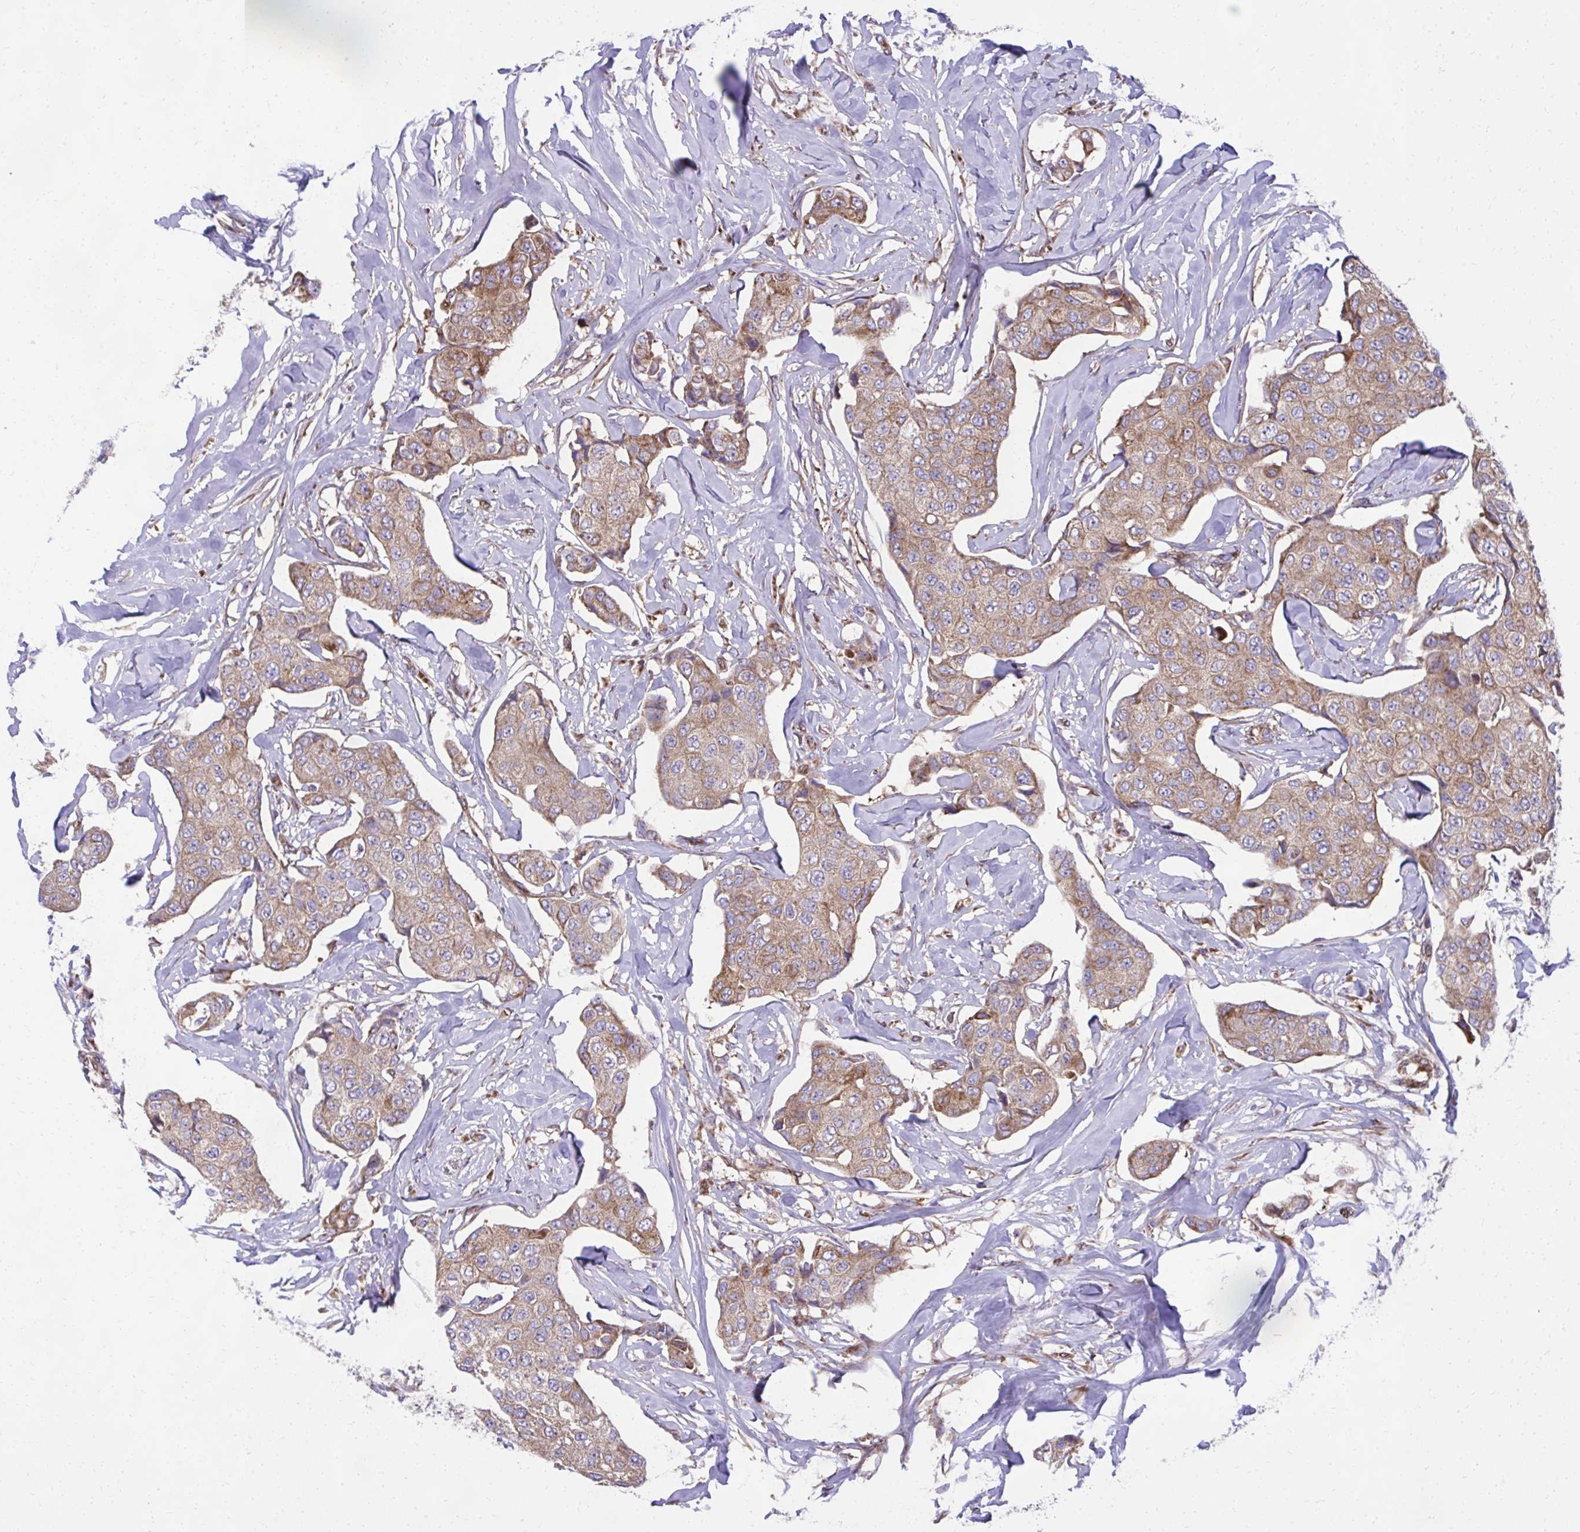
{"staining": {"intensity": "moderate", "quantity": ">75%", "location": "cytoplasmic/membranous"}, "tissue": "breast cancer", "cell_type": "Tumor cells", "image_type": "cancer", "snomed": [{"axis": "morphology", "description": "Duct carcinoma"}, {"axis": "topography", "description": "Breast"}, {"axis": "topography", "description": "Lymph node"}], "caption": "IHC (DAB) staining of breast cancer (invasive ductal carcinoma) demonstrates moderate cytoplasmic/membranous protein positivity in approximately >75% of tumor cells.", "gene": "NMNAT3", "patient": {"sex": "female", "age": 80}}